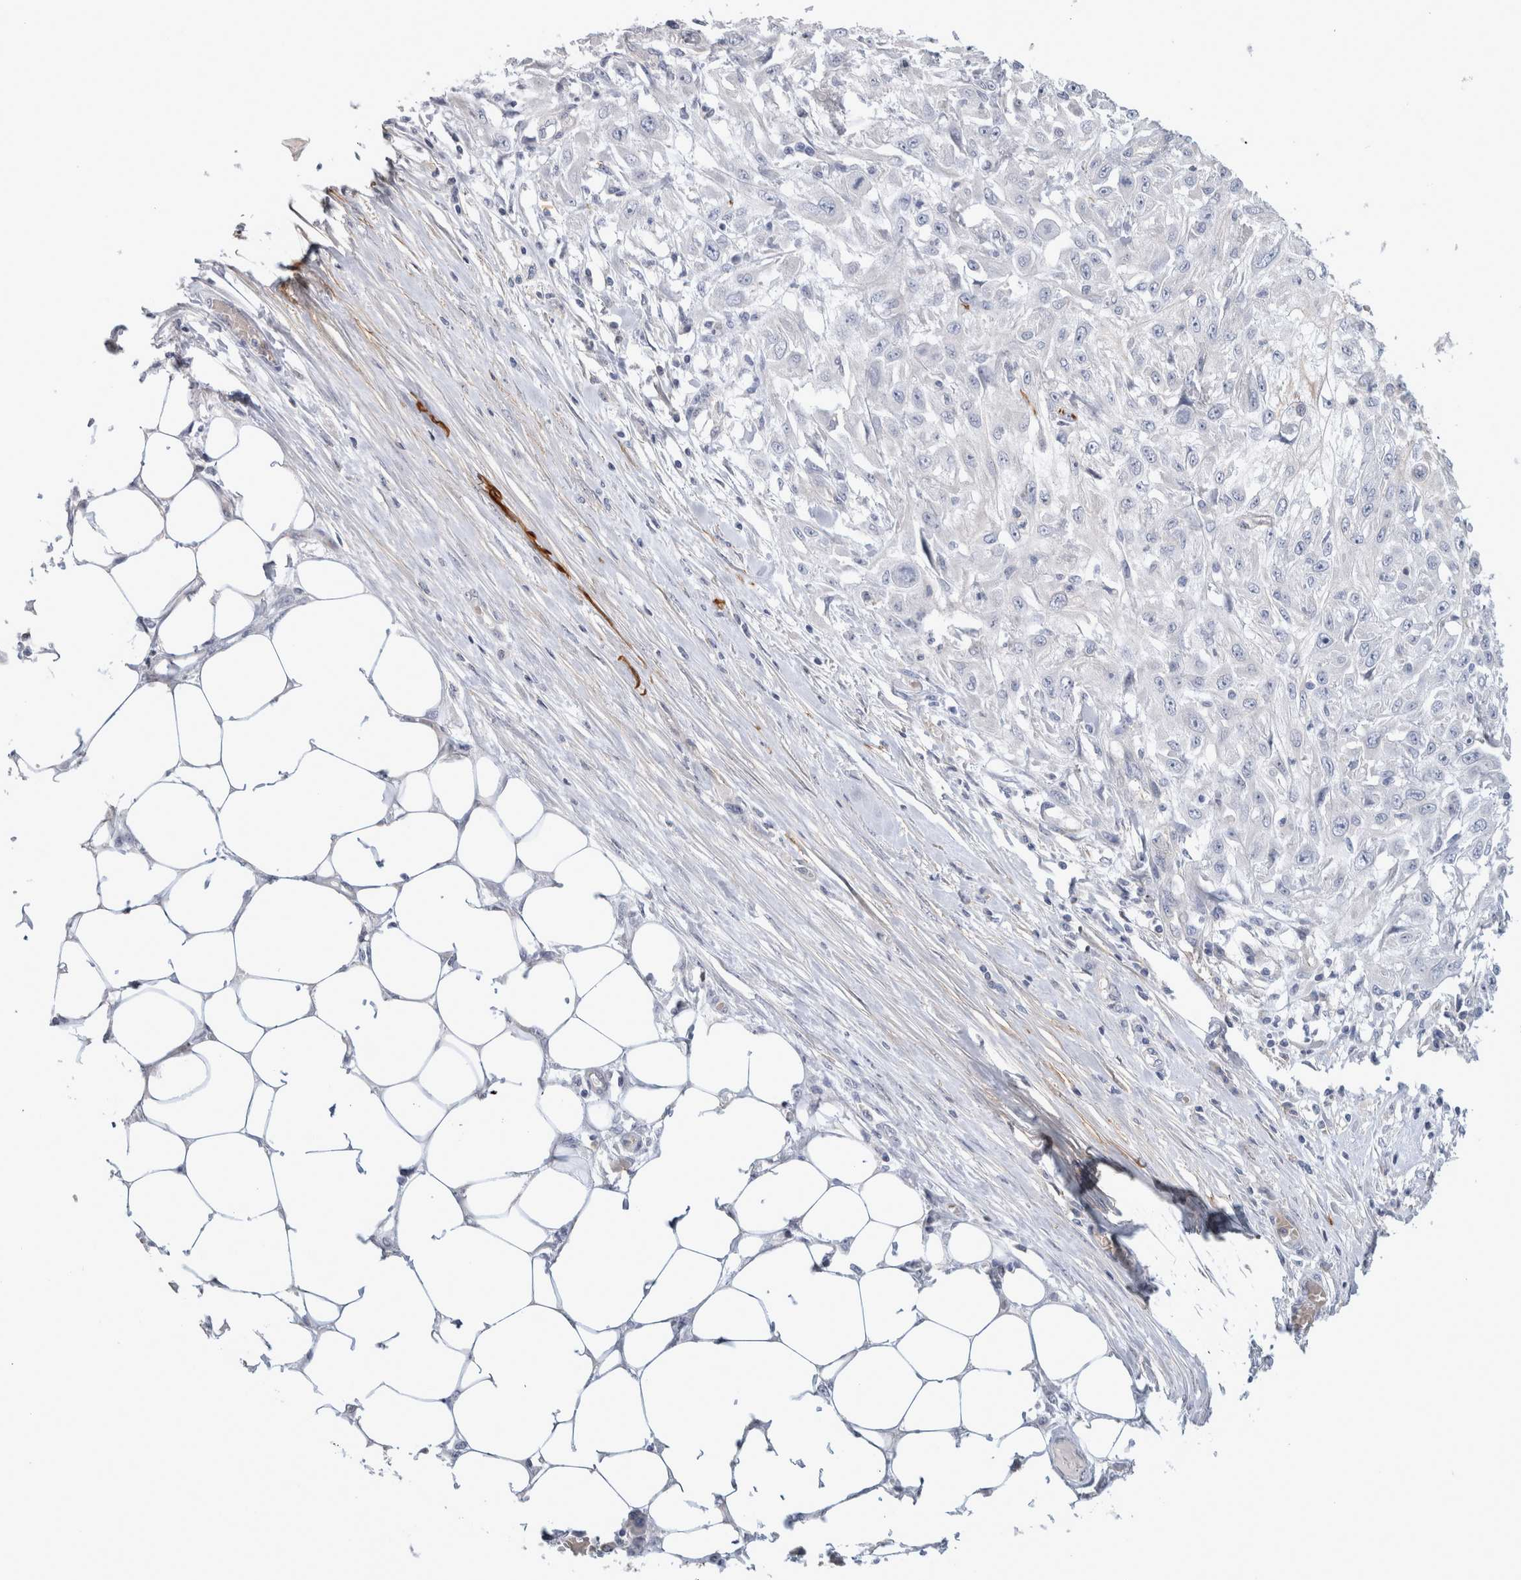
{"staining": {"intensity": "negative", "quantity": "none", "location": "none"}, "tissue": "skin cancer", "cell_type": "Tumor cells", "image_type": "cancer", "snomed": [{"axis": "morphology", "description": "Squamous cell carcinoma, NOS"}, {"axis": "morphology", "description": "Squamous cell carcinoma, metastatic, NOS"}, {"axis": "topography", "description": "Skin"}, {"axis": "topography", "description": "Lymph node"}], "caption": "This is an immunohistochemistry photomicrograph of human skin squamous cell carcinoma. There is no staining in tumor cells.", "gene": "CD55", "patient": {"sex": "male", "age": 75}}